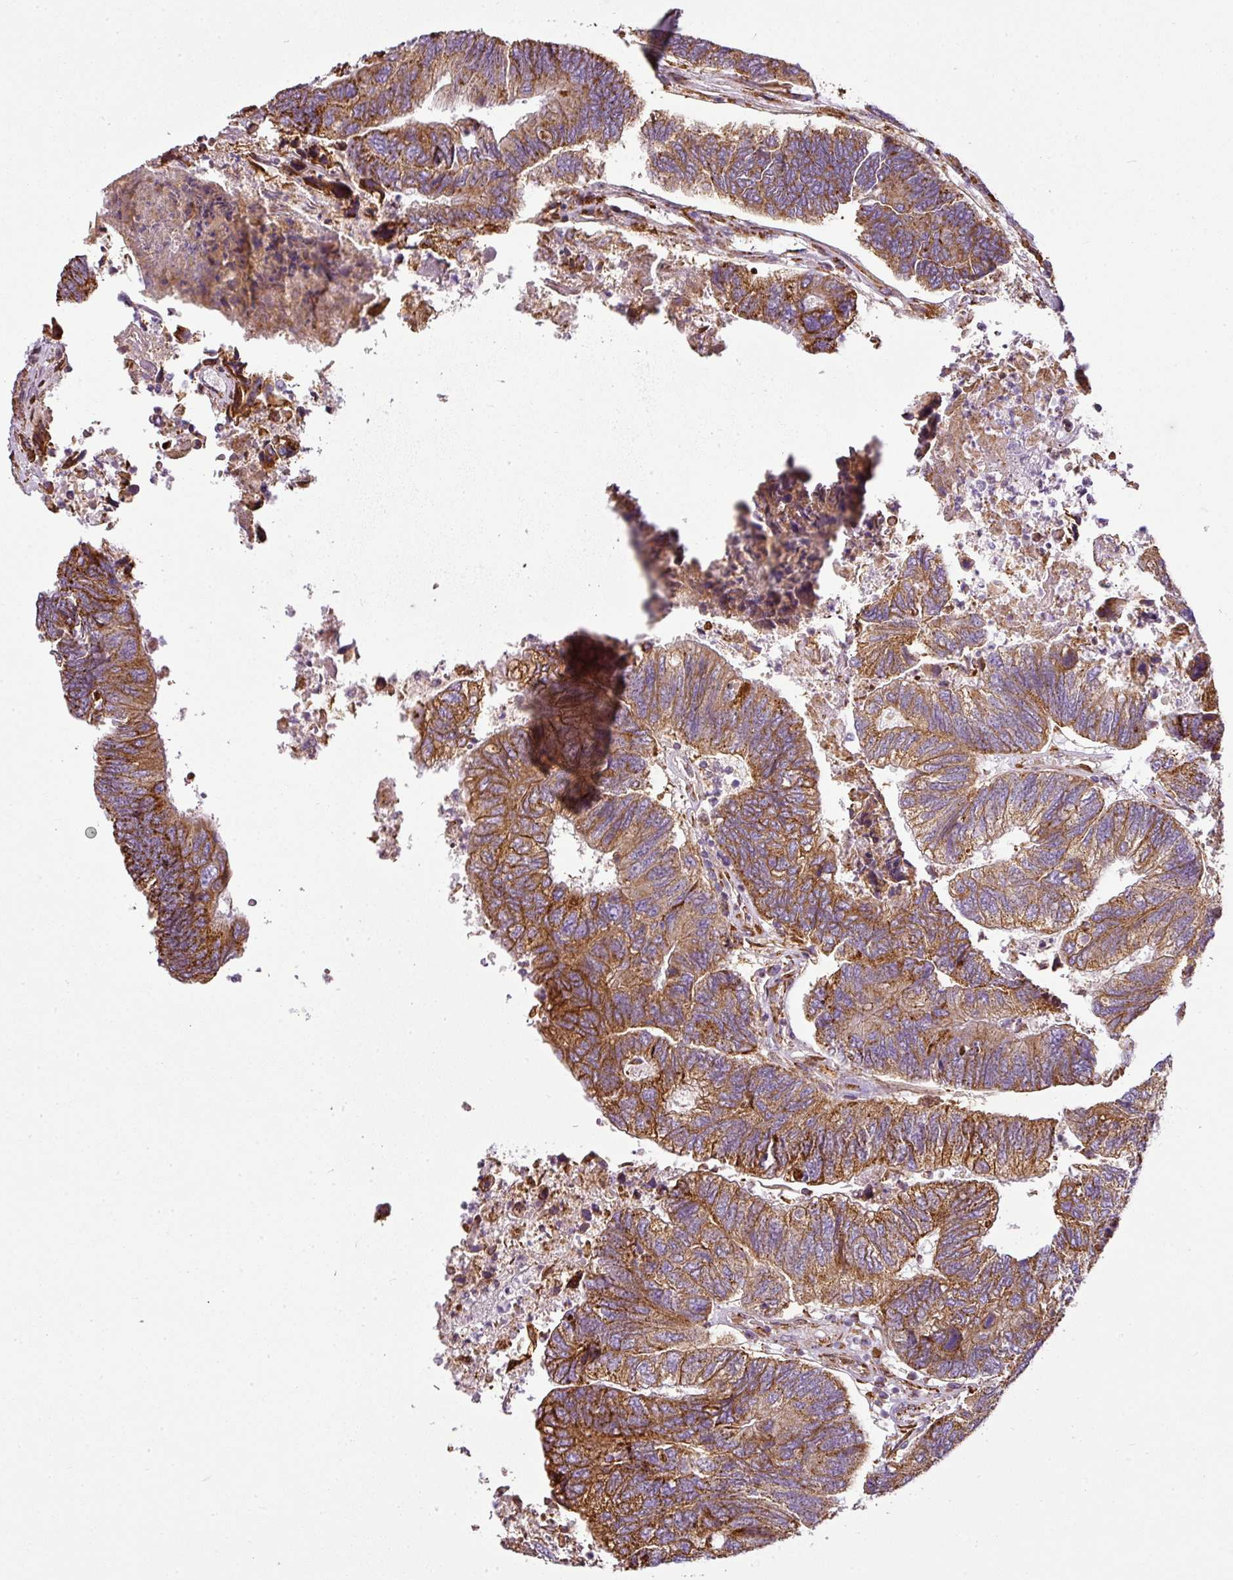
{"staining": {"intensity": "strong", "quantity": ">75%", "location": "cytoplasmic/membranous"}, "tissue": "colorectal cancer", "cell_type": "Tumor cells", "image_type": "cancer", "snomed": [{"axis": "morphology", "description": "Adenocarcinoma, NOS"}, {"axis": "topography", "description": "Colon"}], "caption": "Adenocarcinoma (colorectal) stained with a brown dye reveals strong cytoplasmic/membranous positive staining in approximately >75% of tumor cells.", "gene": "ANKRD18A", "patient": {"sex": "female", "age": 67}}